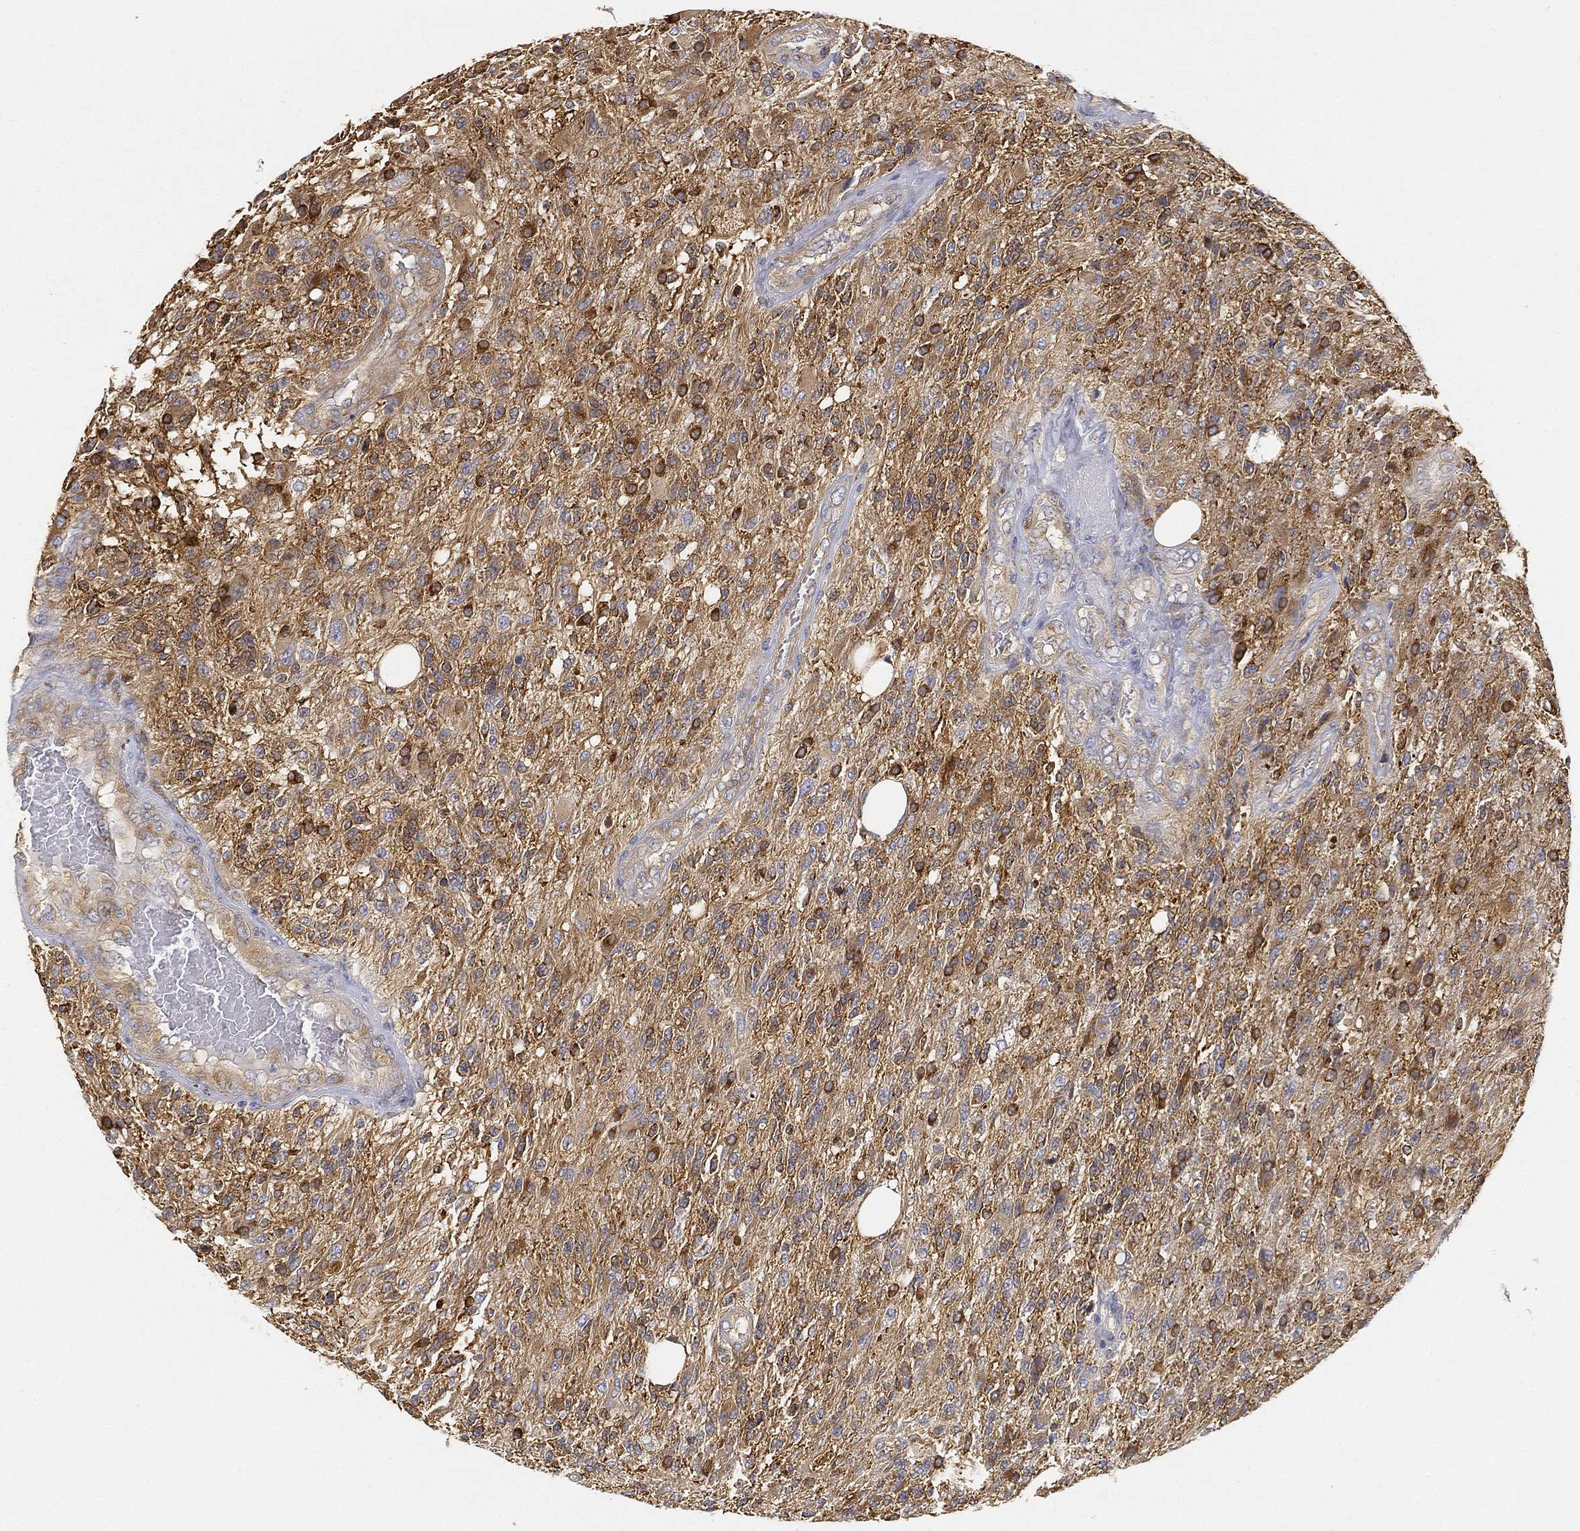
{"staining": {"intensity": "strong", "quantity": "25%-75%", "location": "cytoplasmic/membranous"}, "tissue": "glioma", "cell_type": "Tumor cells", "image_type": "cancer", "snomed": [{"axis": "morphology", "description": "Glioma, malignant, High grade"}, {"axis": "topography", "description": "Brain"}], "caption": "Protein expression analysis of human malignant glioma (high-grade) reveals strong cytoplasmic/membranous expression in about 25%-75% of tumor cells.", "gene": "TMEM25", "patient": {"sex": "male", "age": 56}}